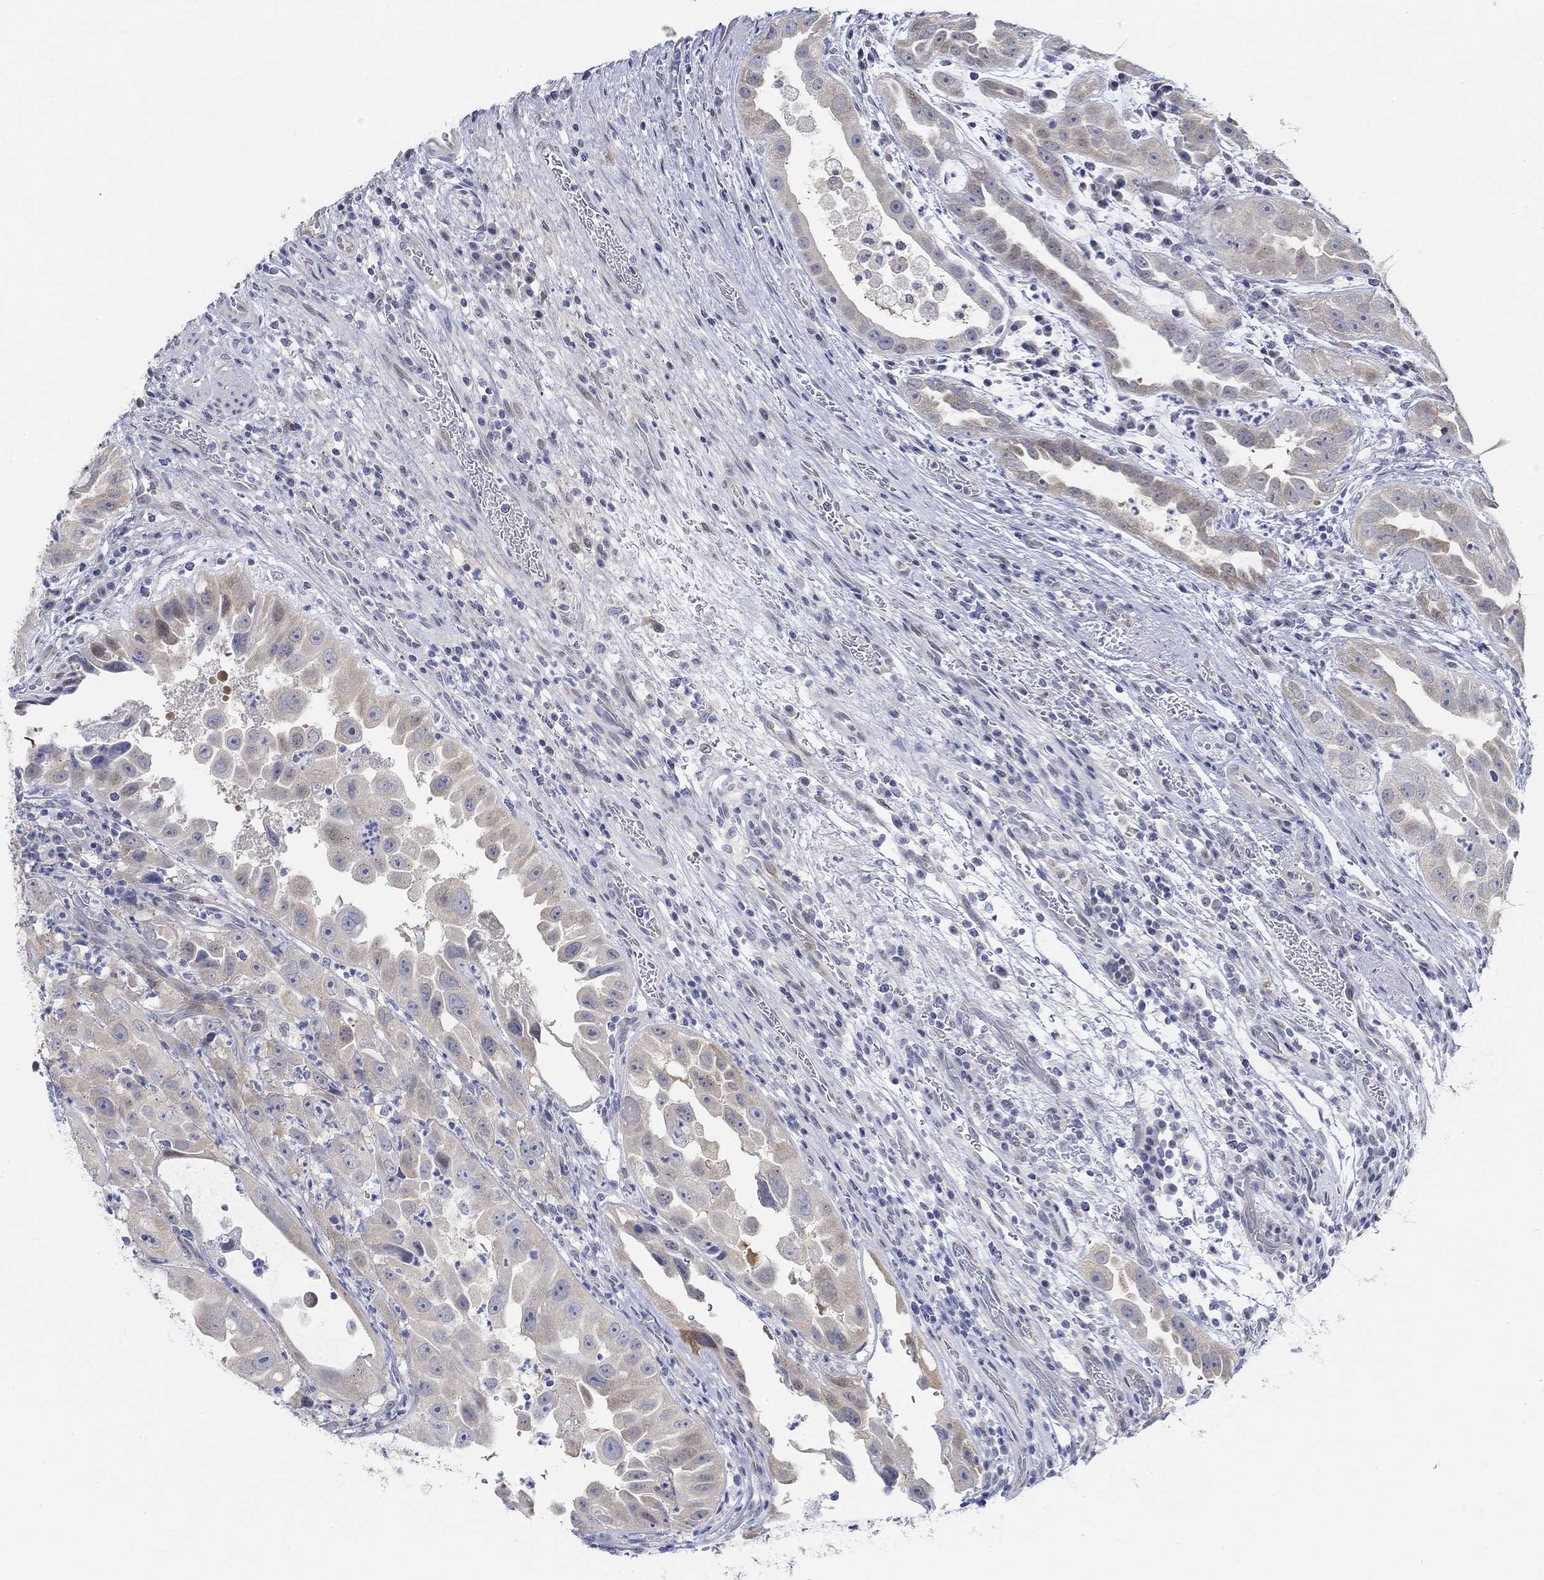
{"staining": {"intensity": "weak", "quantity": ">75%", "location": "cytoplasmic/membranous"}, "tissue": "urothelial cancer", "cell_type": "Tumor cells", "image_type": "cancer", "snomed": [{"axis": "morphology", "description": "Urothelial carcinoma, High grade"}, {"axis": "topography", "description": "Urinary bladder"}], "caption": "The immunohistochemical stain highlights weak cytoplasmic/membranous positivity in tumor cells of high-grade urothelial carcinoma tissue.", "gene": "SNTG2", "patient": {"sex": "female", "age": 41}}